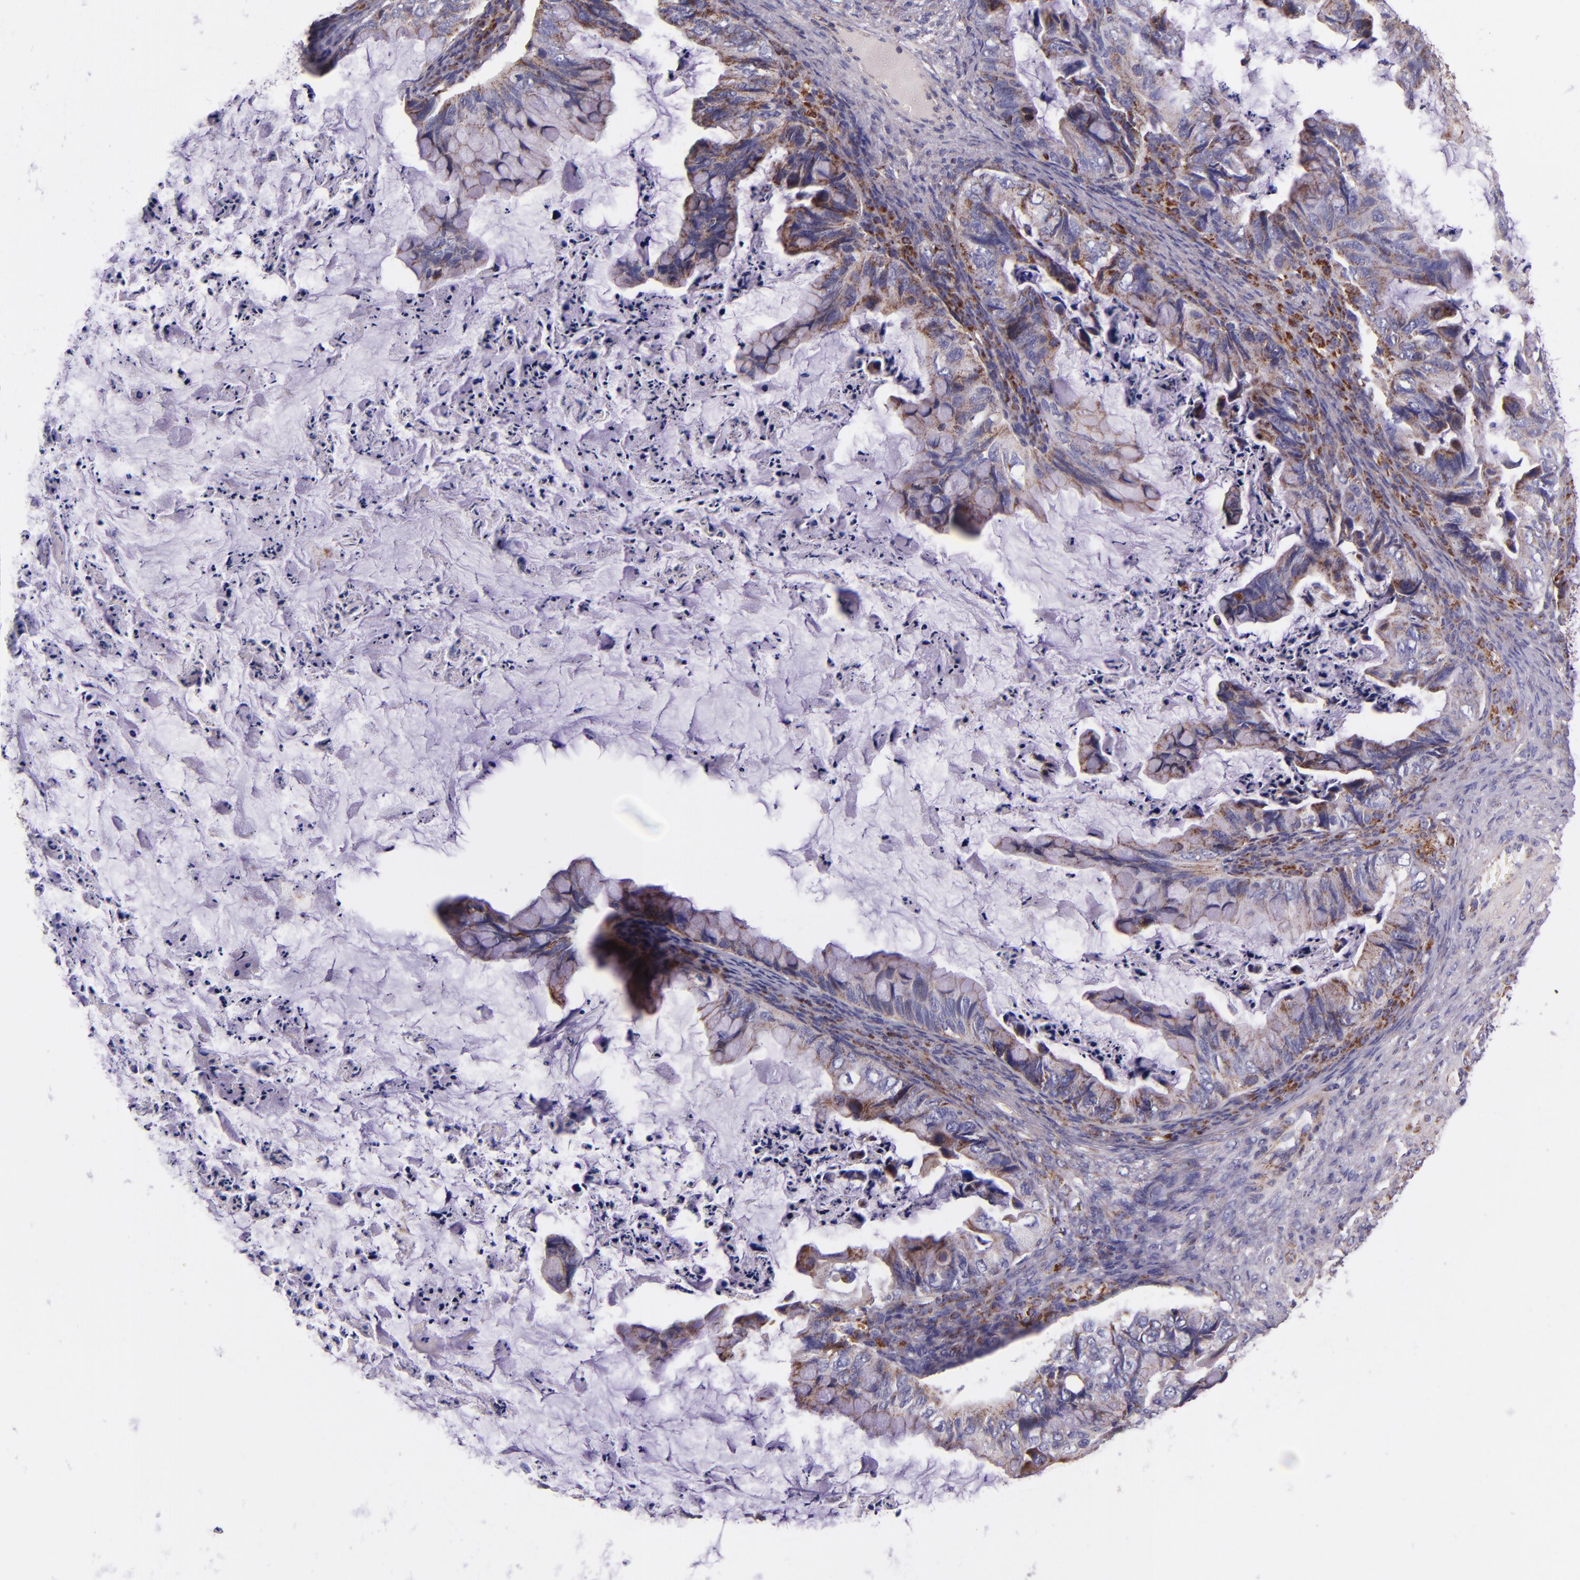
{"staining": {"intensity": "weak", "quantity": "25%-75%", "location": "cytoplasmic/membranous"}, "tissue": "ovarian cancer", "cell_type": "Tumor cells", "image_type": "cancer", "snomed": [{"axis": "morphology", "description": "Cystadenocarcinoma, mucinous, NOS"}, {"axis": "topography", "description": "Ovary"}], "caption": "Immunohistochemistry of human ovarian cancer exhibits low levels of weak cytoplasmic/membranous staining in about 25%-75% of tumor cells. (Brightfield microscopy of DAB IHC at high magnification).", "gene": "IDH3G", "patient": {"sex": "female", "age": 36}}